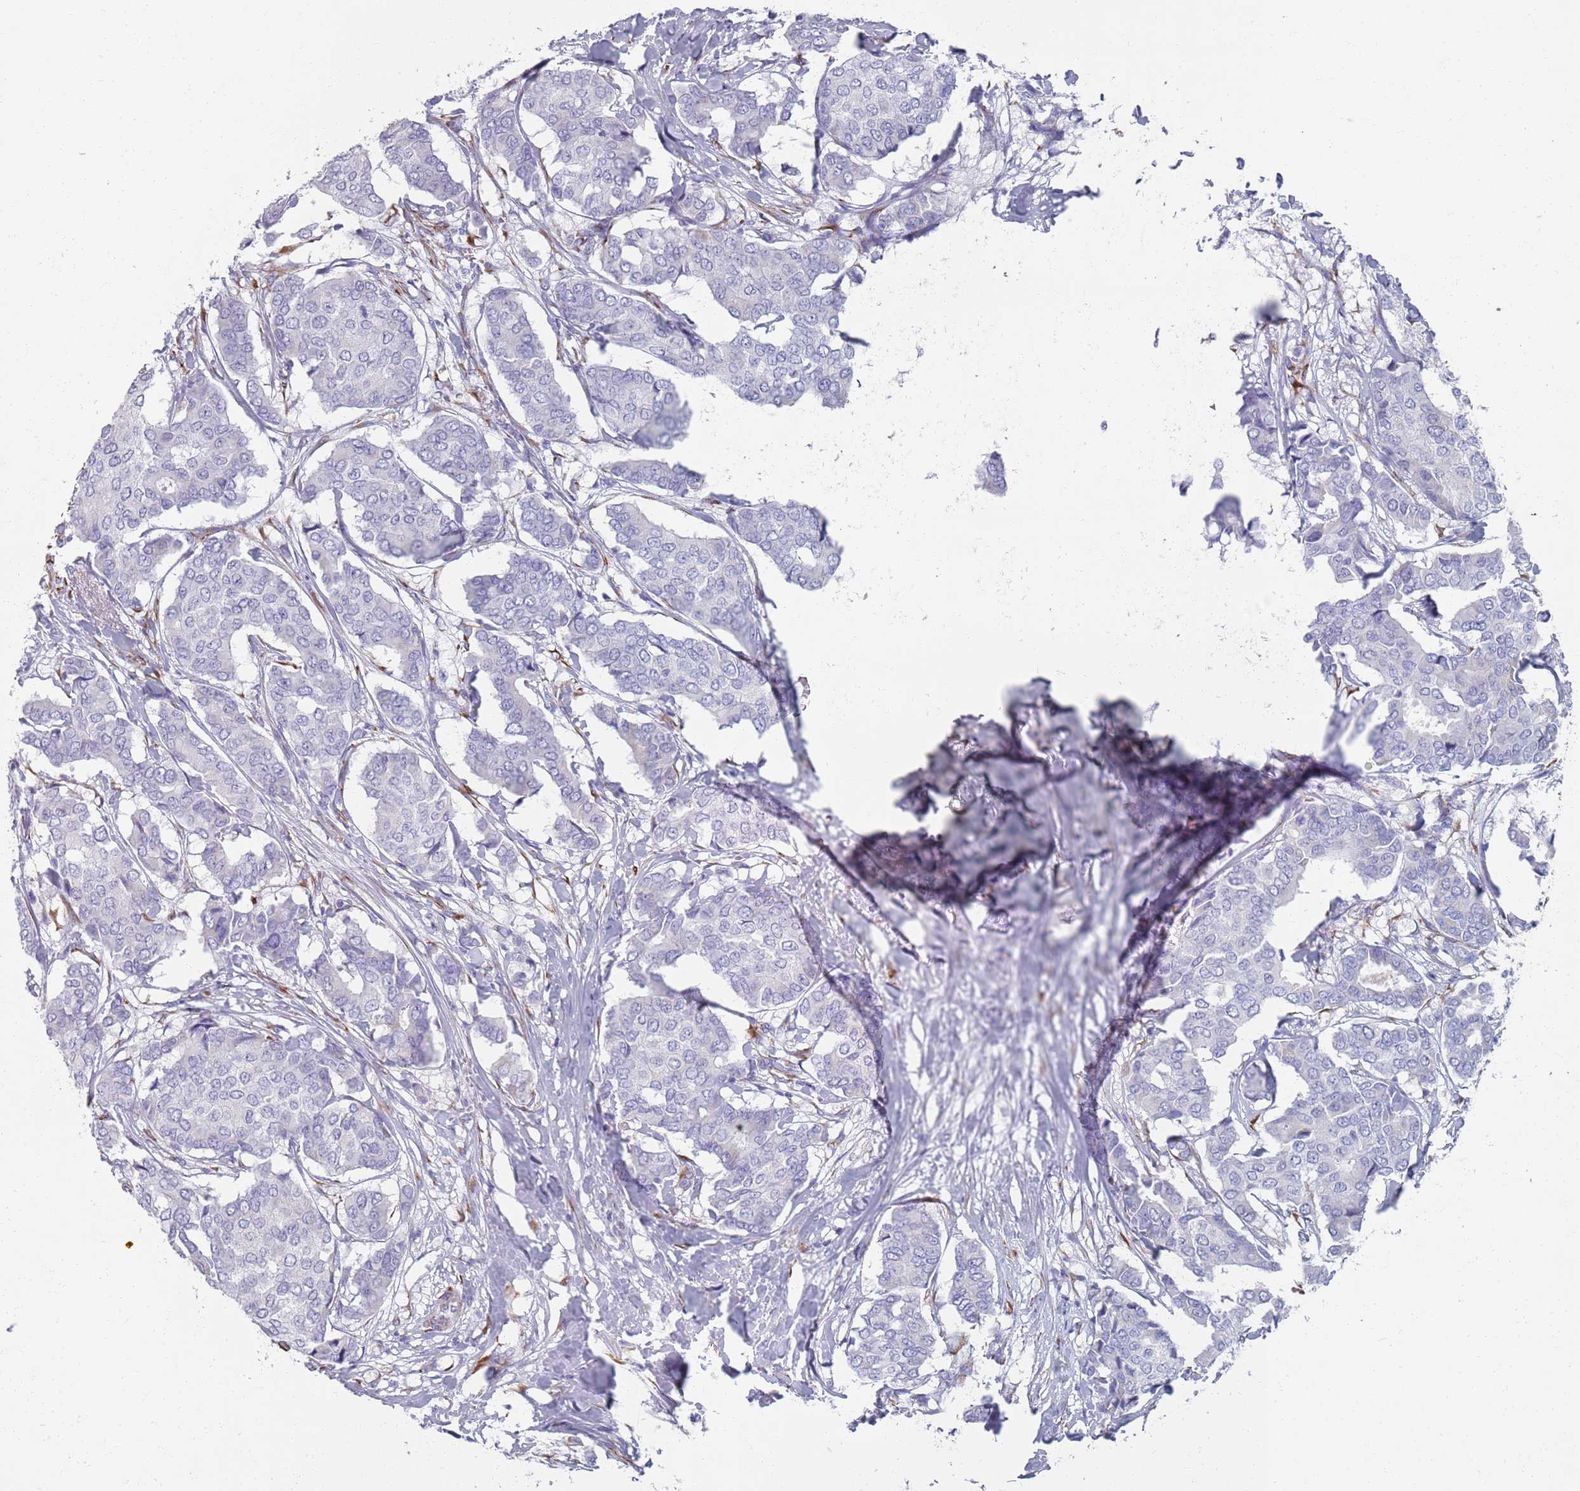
{"staining": {"intensity": "negative", "quantity": "none", "location": "none"}, "tissue": "breast cancer", "cell_type": "Tumor cells", "image_type": "cancer", "snomed": [{"axis": "morphology", "description": "Duct carcinoma"}, {"axis": "topography", "description": "Breast"}], "caption": "An IHC micrograph of breast infiltrating ductal carcinoma is shown. There is no staining in tumor cells of breast infiltrating ductal carcinoma. The staining was performed using DAB (3,3'-diaminobenzidine) to visualize the protein expression in brown, while the nuclei were stained in blue with hematoxylin (Magnification: 20x).", "gene": "PLOD1", "patient": {"sex": "female", "age": 75}}